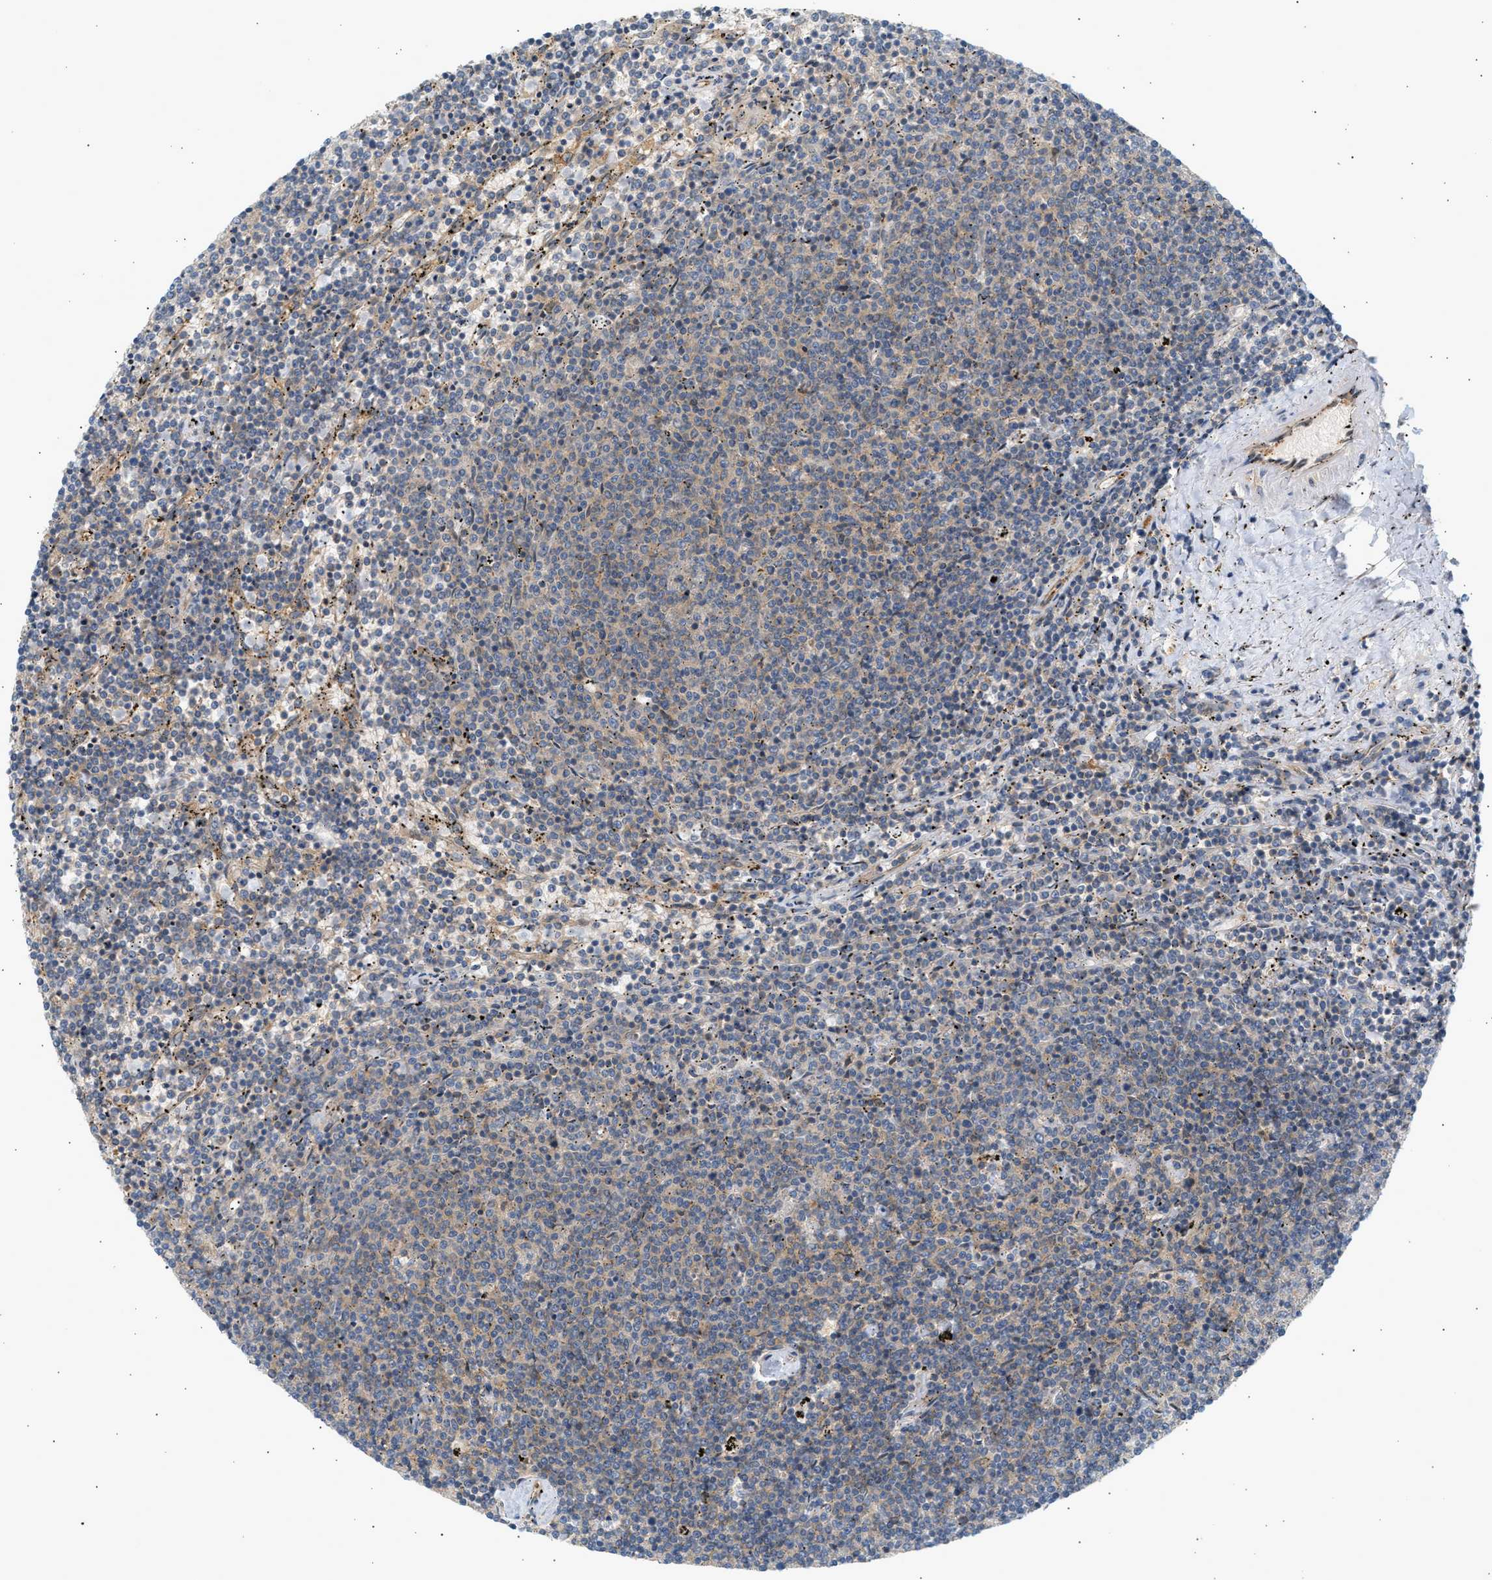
{"staining": {"intensity": "weak", "quantity": ">75%", "location": "cytoplasmic/membranous"}, "tissue": "lymphoma", "cell_type": "Tumor cells", "image_type": "cancer", "snomed": [{"axis": "morphology", "description": "Malignant lymphoma, non-Hodgkin's type, Low grade"}, {"axis": "topography", "description": "Spleen"}], "caption": "This is a micrograph of immunohistochemistry staining of low-grade malignant lymphoma, non-Hodgkin's type, which shows weak staining in the cytoplasmic/membranous of tumor cells.", "gene": "PAFAH1B1", "patient": {"sex": "female", "age": 50}}